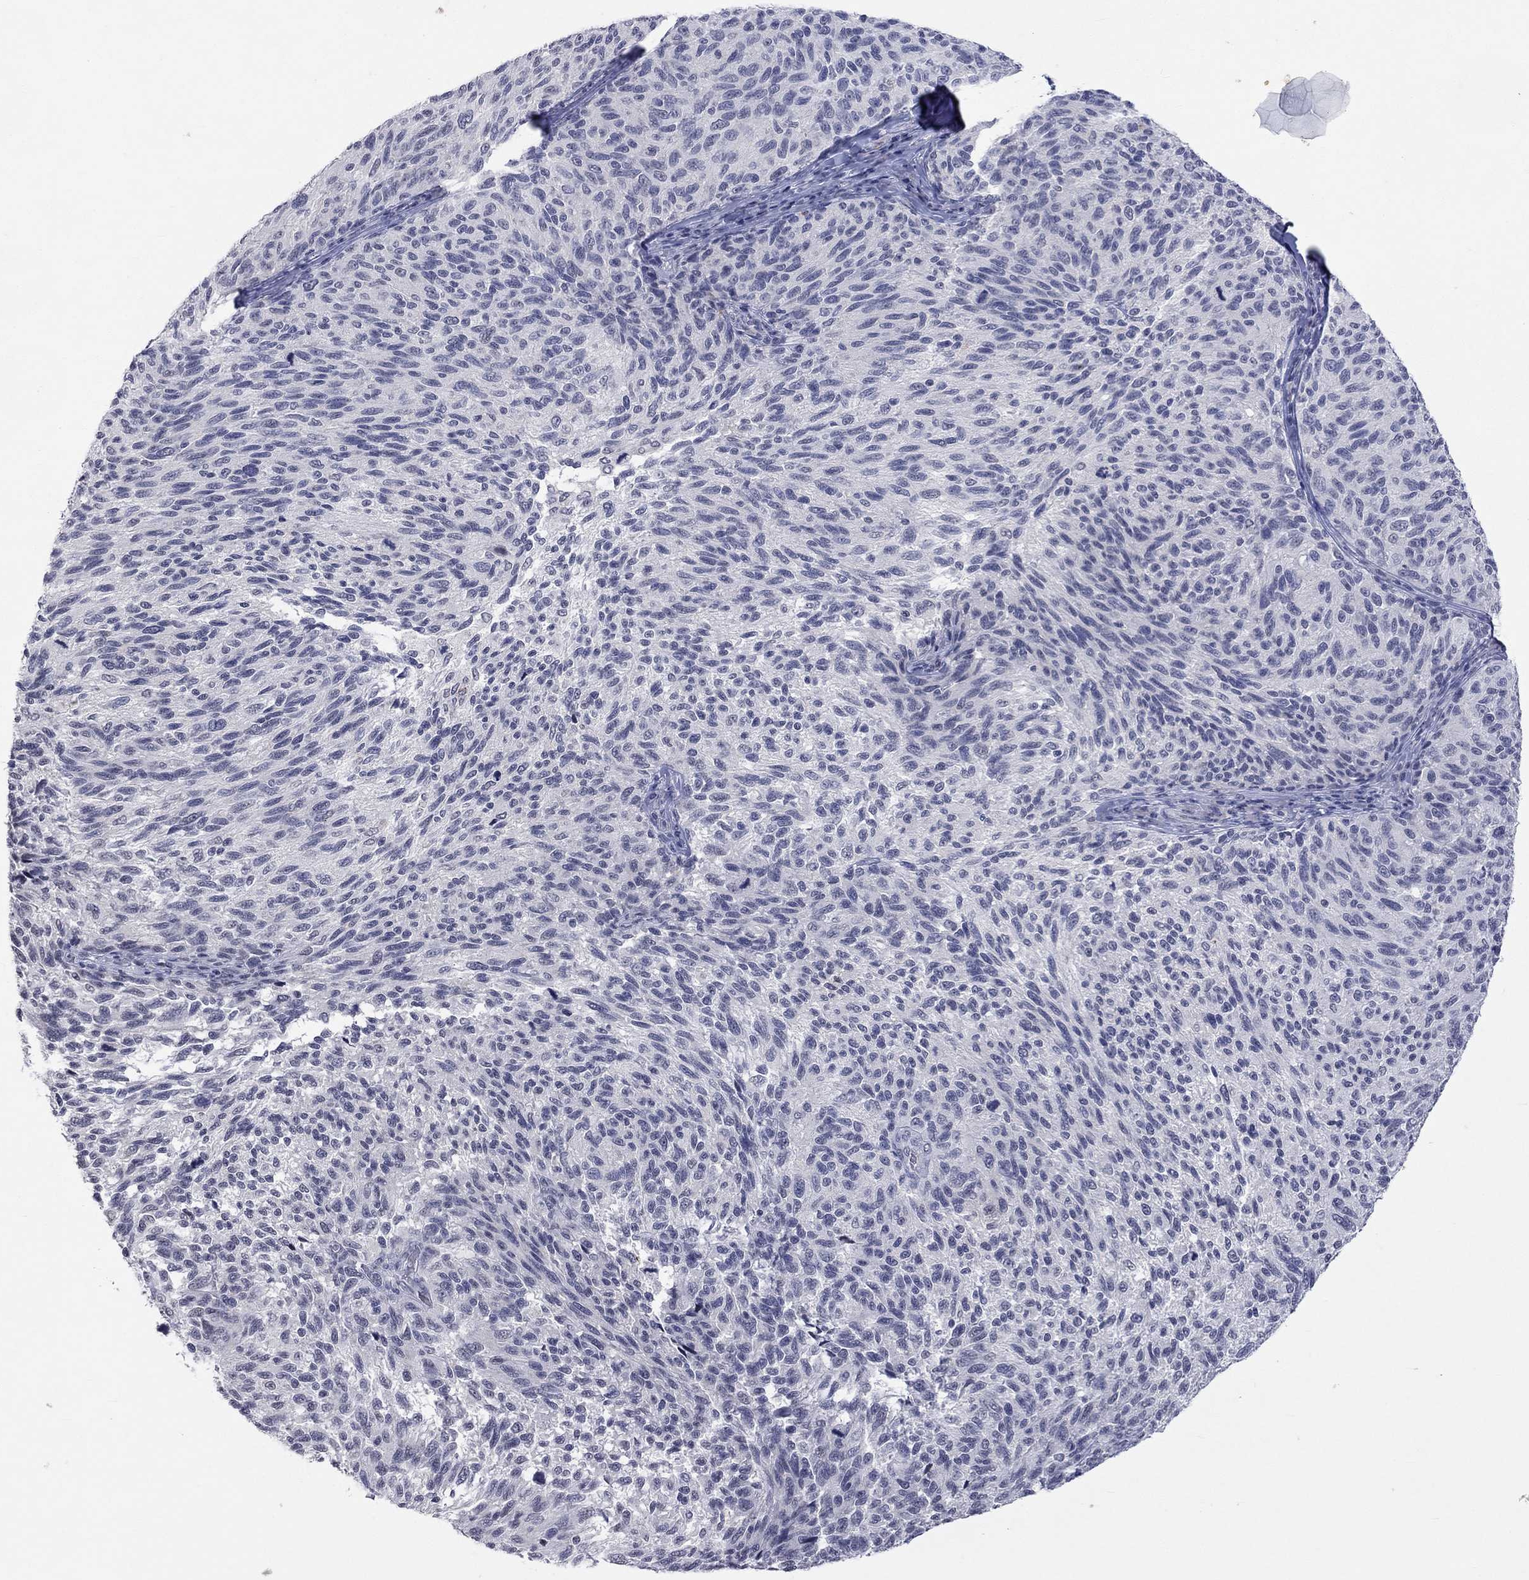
{"staining": {"intensity": "negative", "quantity": "none", "location": "none"}, "tissue": "melanoma", "cell_type": "Tumor cells", "image_type": "cancer", "snomed": [{"axis": "morphology", "description": "Malignant melanoma, NOS"}, {"axis": "topography", "description": "Skin"}], "caption": "Histopathology image shows no protein expression in tumor cells of malignant melanoma tissue.", "gene": "TMEM143", "patient": {"sex": "female", "age": 73}}